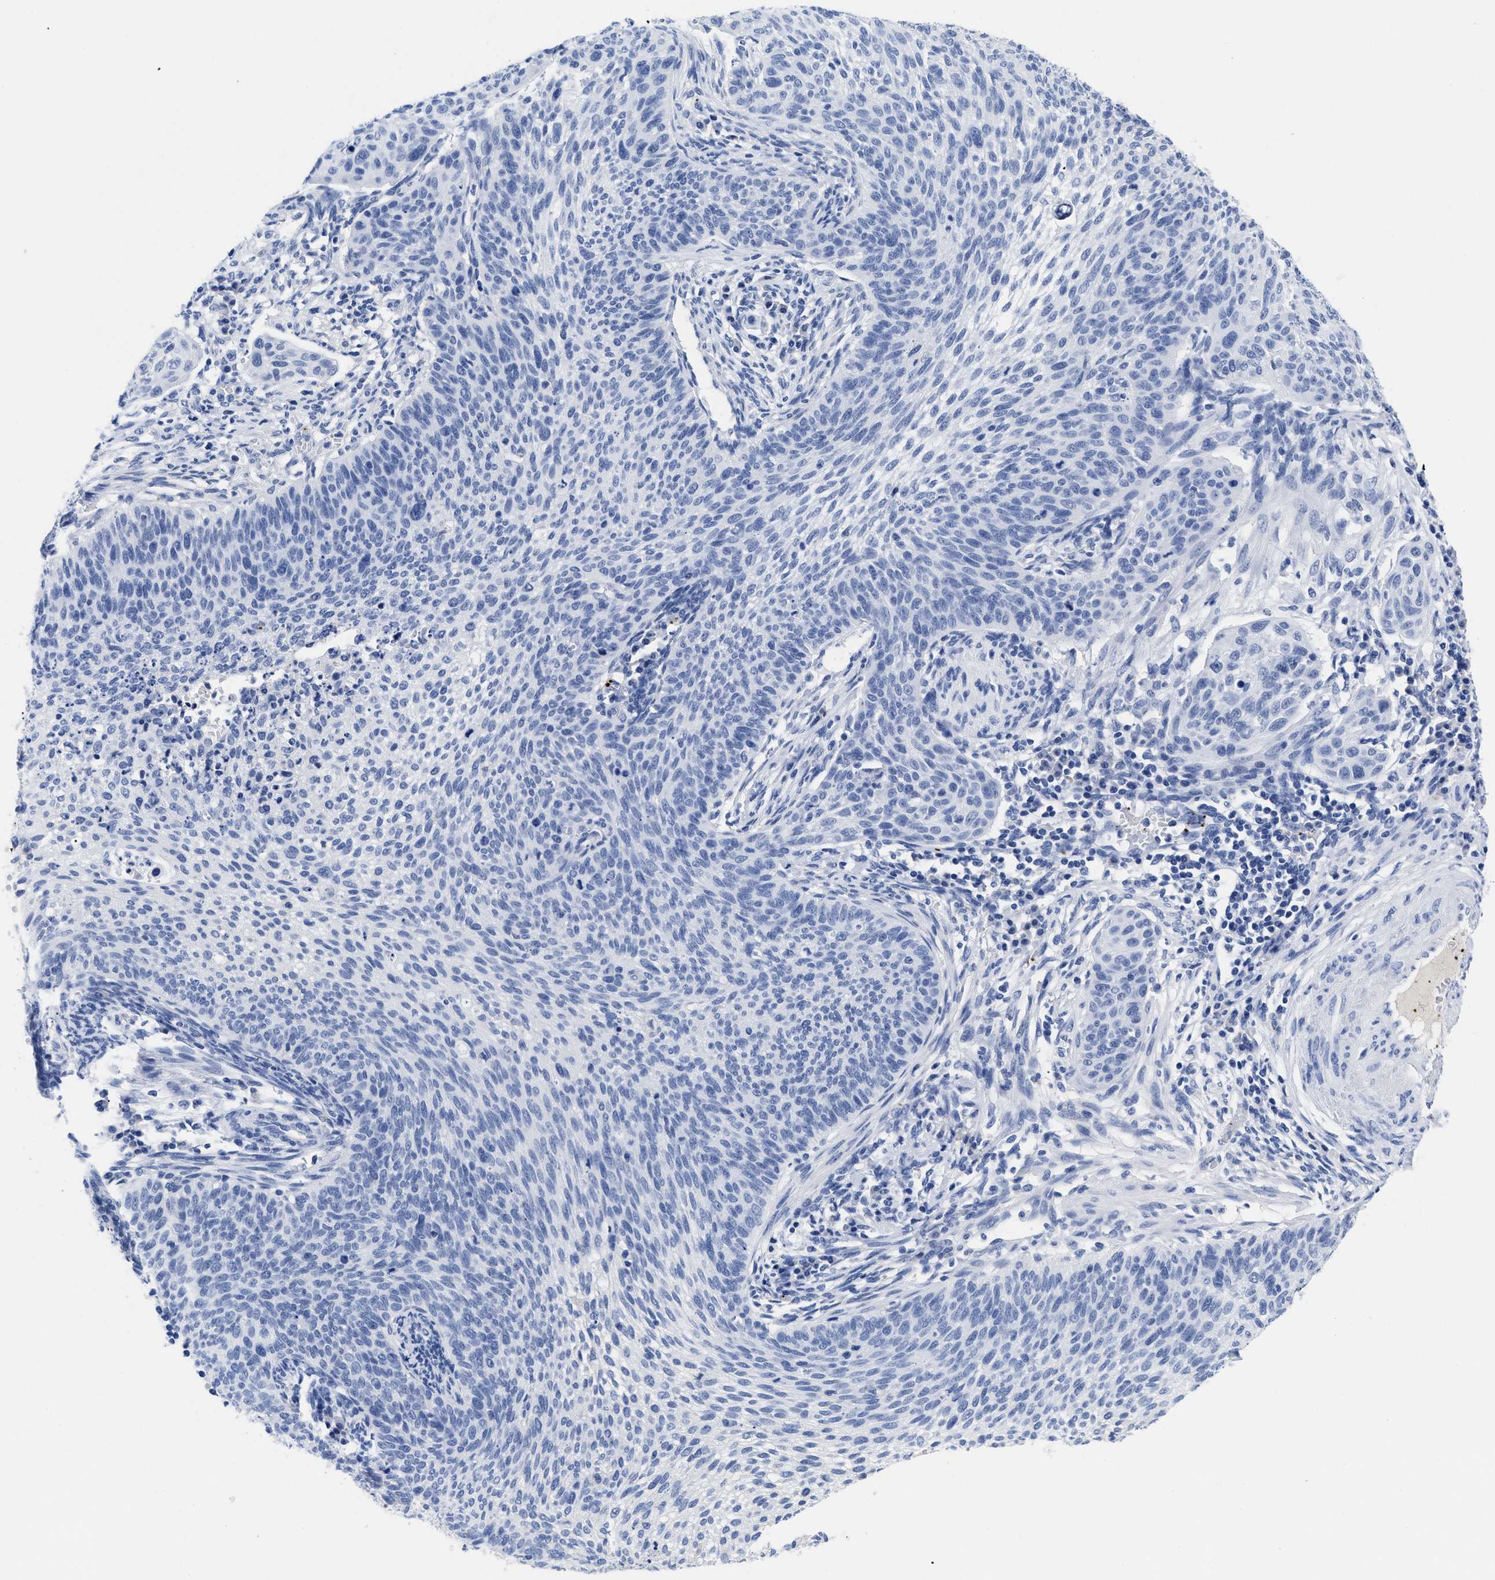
{"staining": {"intensity": "negative", "quantity": "none", "location": "none"}, "tissue": "cervical cancer", "cell_type": "Tumor cells", "image_type": "cancer", "snomed": [{"axis": "morphology", "description": "Squamous cell carcinoma, NOS"}, {"axis": "topography", "description": "Cervix"}], "caption": "This is a photomicrograph of immunohistochemistry (IHC) staining of cervical squamous cell carcinoma, which shows no positivity in tumor cells. The staining was performed using DAB (3,3'-diaminobenzidine) to visualize the protein expression in brown, while the nuclei were stained in blue with hematoxylin (Magnification: 20x).", "gene": "TREML1", "patient": {"sex": "female", "age": 70}}